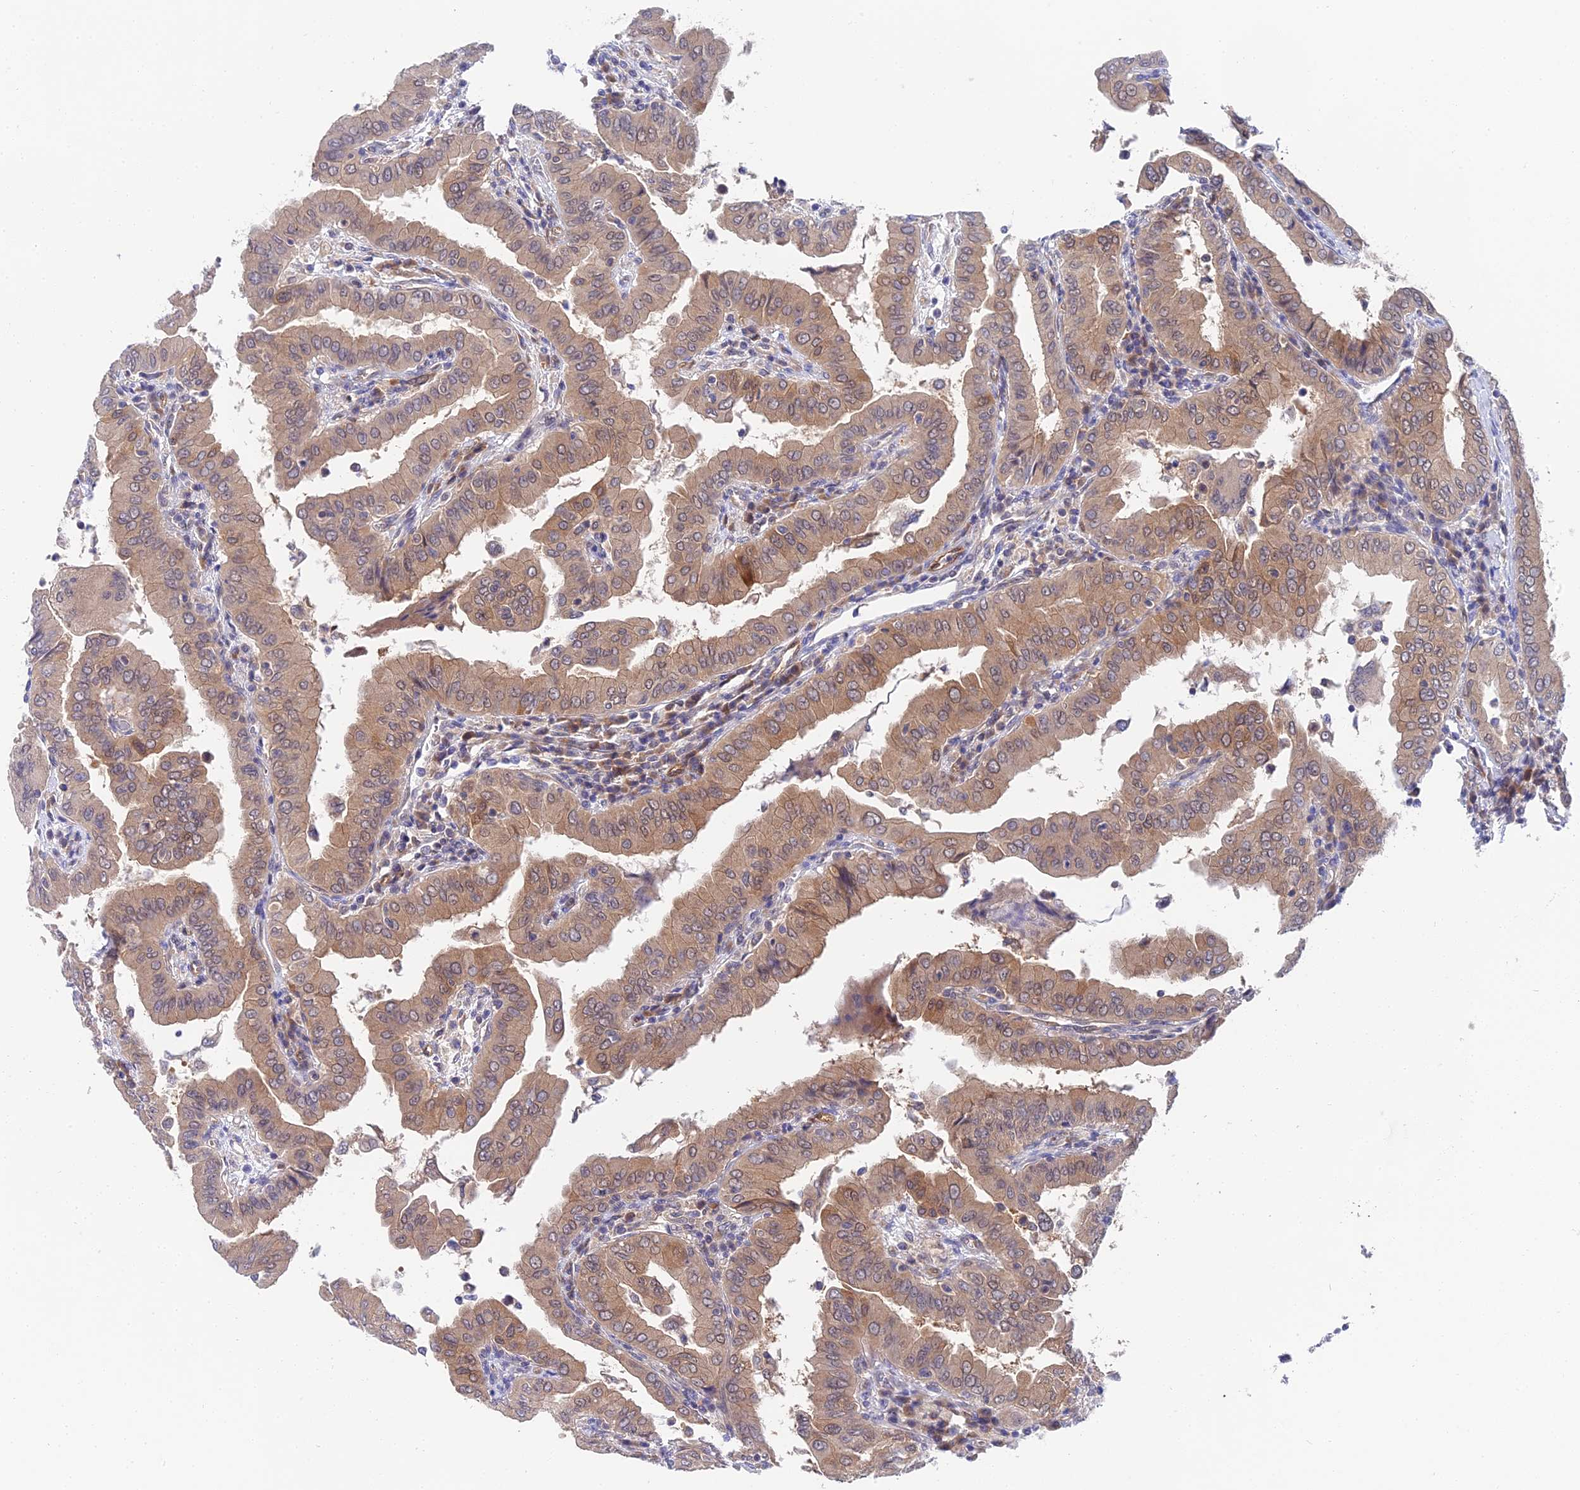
{"staining": {"intensity": "moderate", "quantity": ">75%", "location": "cytoplasmic/membranous"}, "tissue": "thyroid cancer", "cell_type": "Tumor cells", "image_type": "cancer", "snomed": [{"axis": "morphology", "description": "Papillary adenocarcinoma, NOS"}, {"axis": "topography", "description": "Thyroid gland"}], "caption": "Protein expression by immunohistochemistry reveals moderate cytoplasmic/membranous staining in approximately >75% of tumor cells in thyroid cancer (papillary adenocarcinoma). (DAB IHC with brightfield microscopy, high magnification).", "gene": "PPP2R2C", "patient": {"sex": "male", "age": 33}}